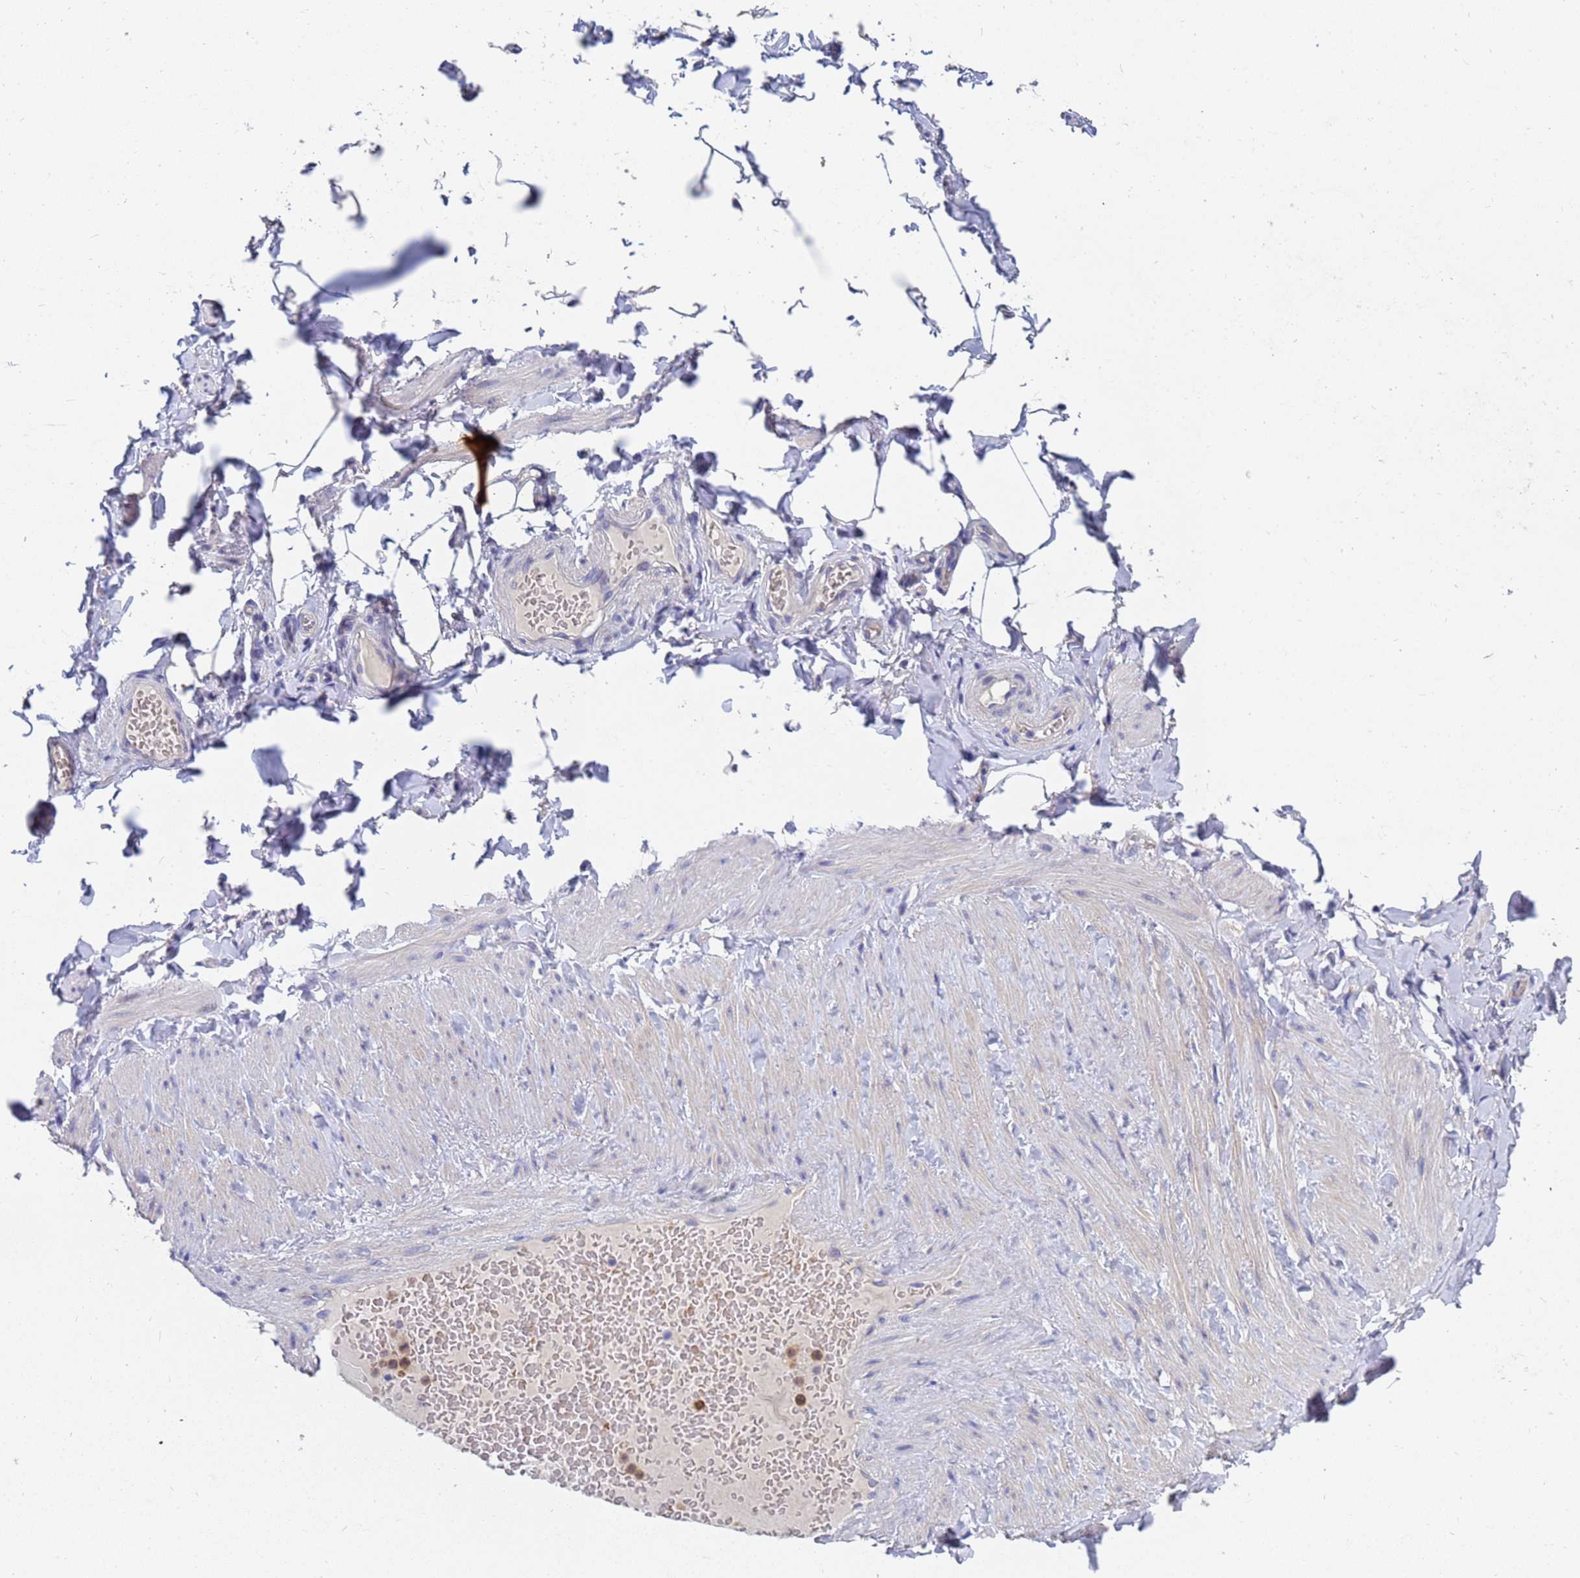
{"staining": {"intensity": "negative", "quantity": "none", "location": "none"}, "tissue": "adipose tissue", "cell_type": "Adipocytes", "image_type": "normal", "snomed": [{"axis": "morphology", "description": "Normal tissue, NOS"}, {"axis": "topography", "description": "Soft tissue"}, {"axis": "topography", "description": "Vascular tissue"}], "caption": "Image shows no significant protein expression in adipocytes of normal adipose tissue.", "gene": "TTLL11", "patient": {"sex": "male", "age": 54}}